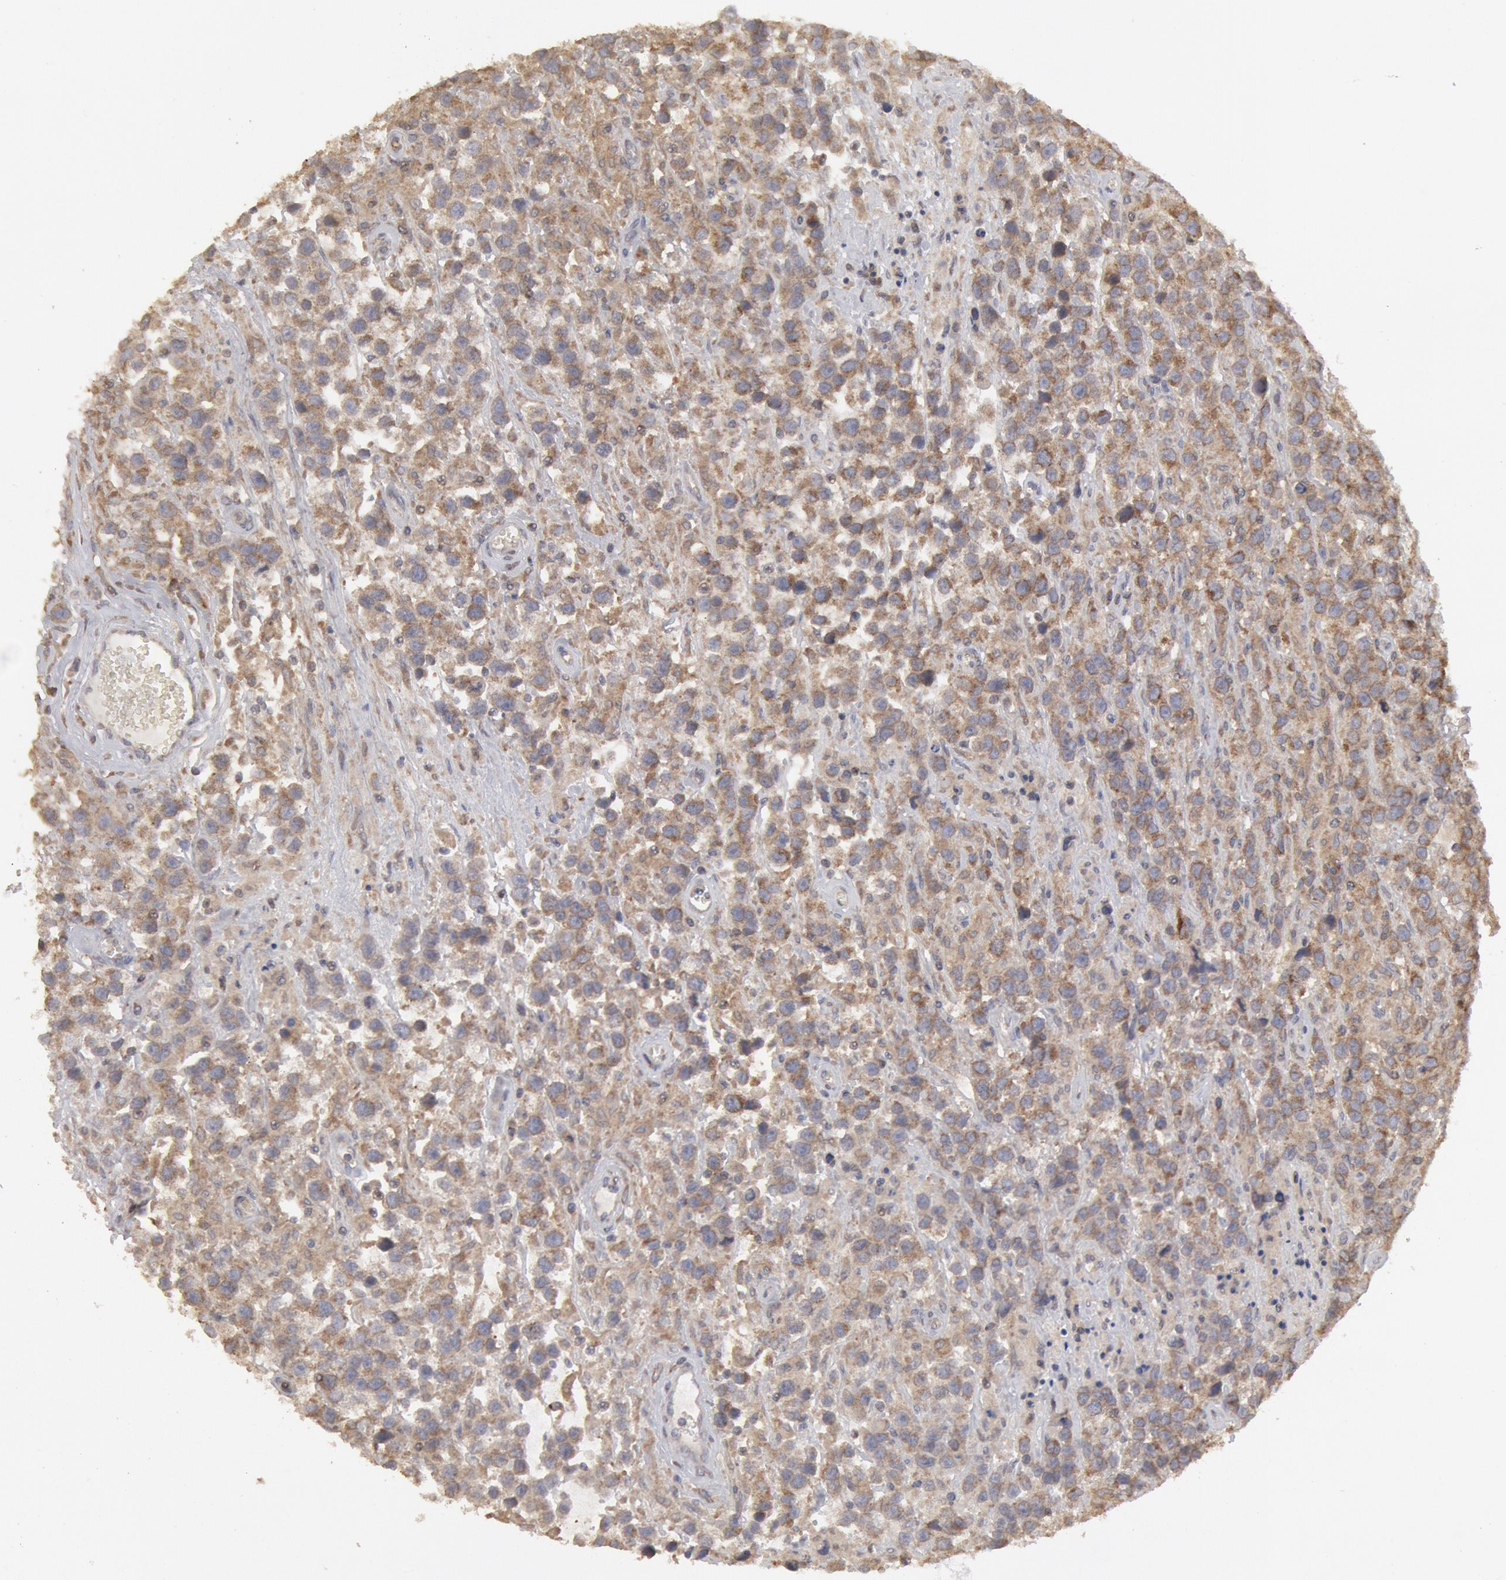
{"staining": {"intensity": "moderate", "quantity": ">75%", "location": "cytoplasmic/membranous"}, "tissue": "testis cancer", "cell_type": "Tumor cells", "image_type": "cancer", "snomed": [{"axis": "morphology", "description": "Seminoma, NOS"}, {"axis": "topography", "description": "Testis"}], "caption": "Protein expression analysis of seminoma (testis) shows moderate cytoplasmic/membranous staining in about >75% of tumor cells. (DAB (3,3'-diaminobenzidine) IHC, brown staining for protein, blue staining for nuclei).", "gene": "OSBPL8", "patient": {"sex": "male", "age": 43}}